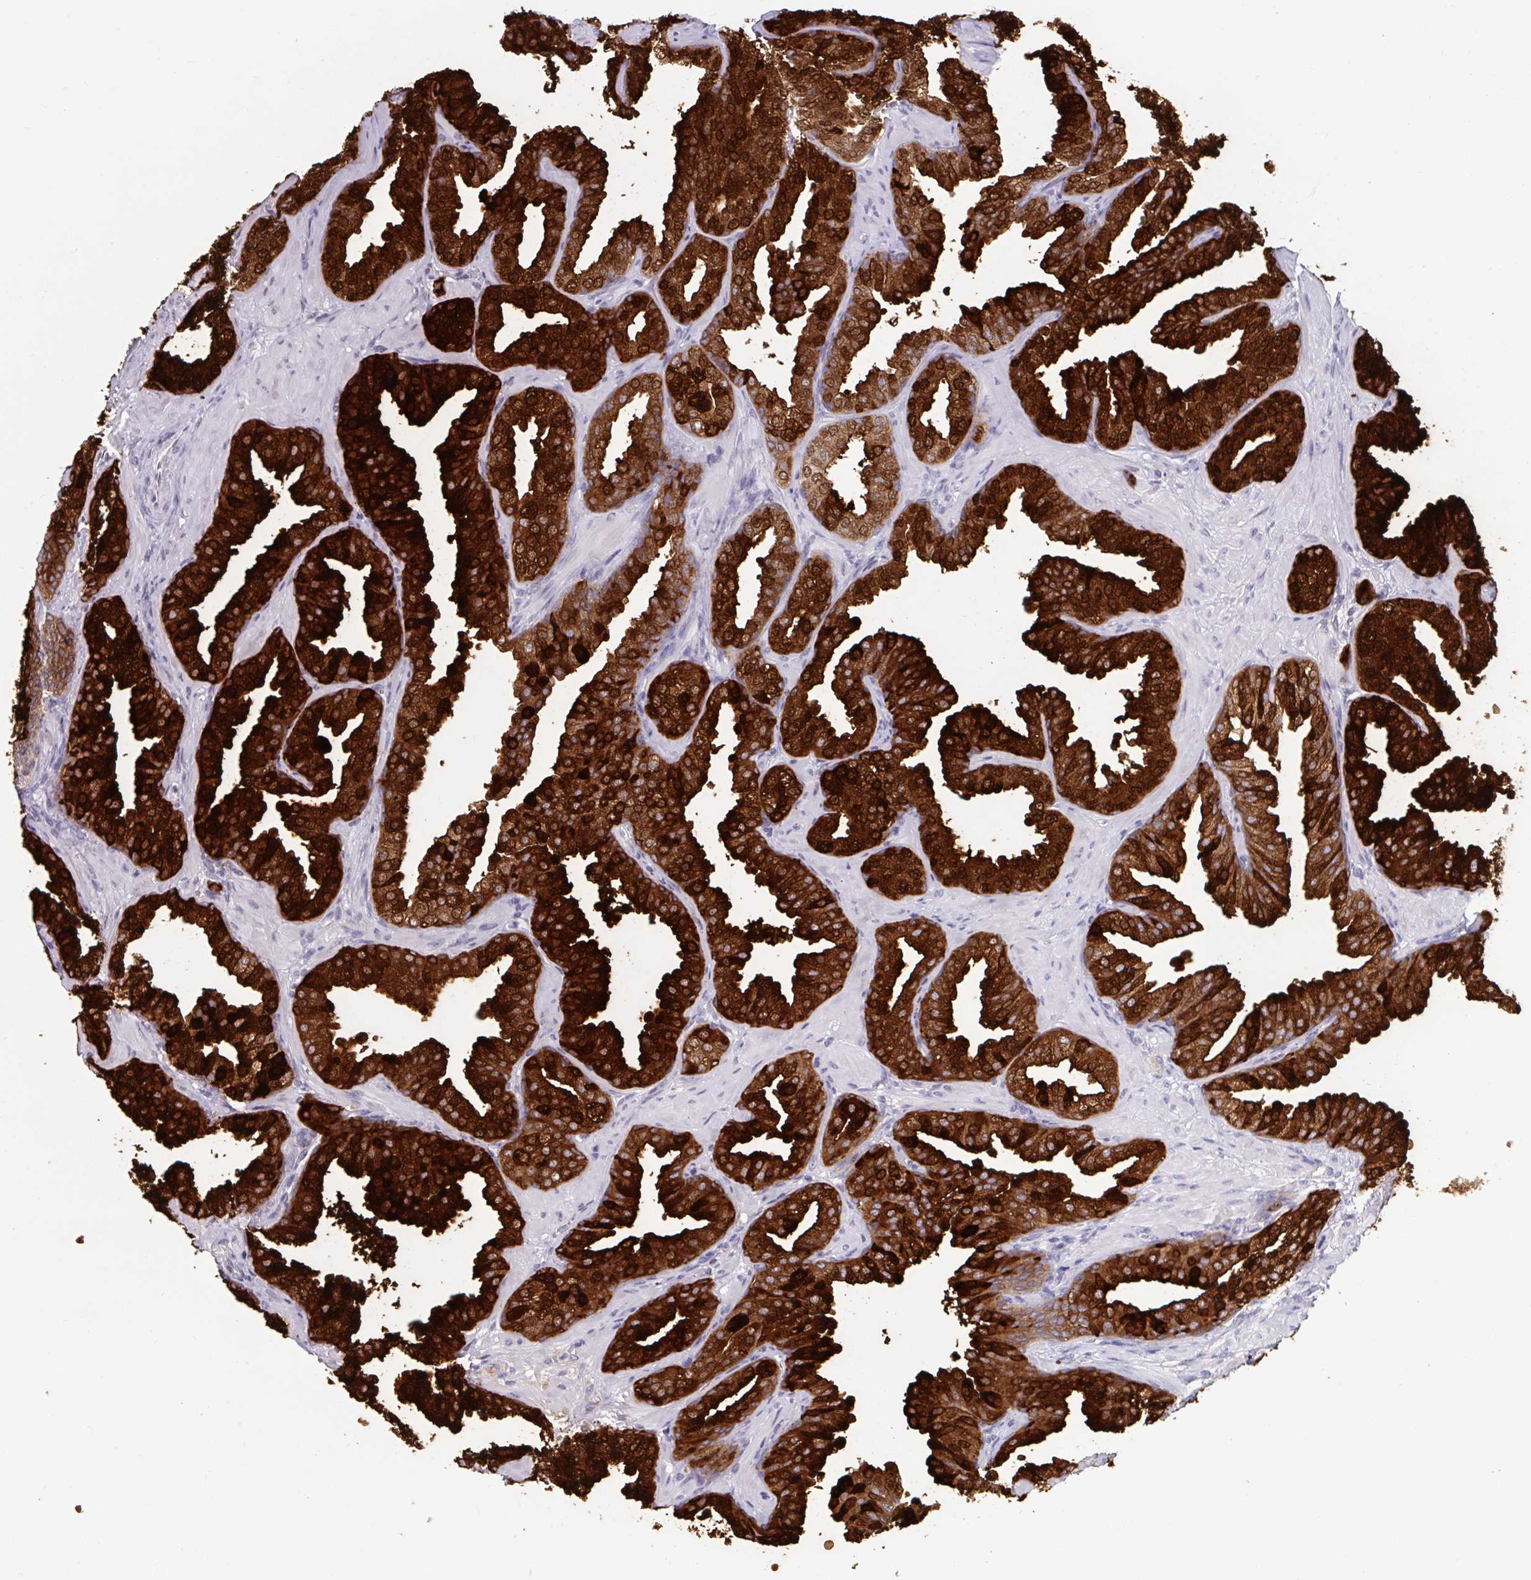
{"staining": {"intensity": "strong", "quantity": "25%-75%", "location": "cytoplasmic/membranous"}, "tissue": "prostate cancer", "cell_type": "Tumor cells", "image_type": "cancer", "snomed": [{"axis": "morphology", "description": "Adenocarcinoma, High grade"}, {"axis": "topography", "description": "Prostate"}], "caption": "Human prostate adenocarcinoma (high-grade) stained with a protein marker reveals strong staining in tumor cells.", "gene": "MSMB", "patient": {"sex": "male", "age": 58}}